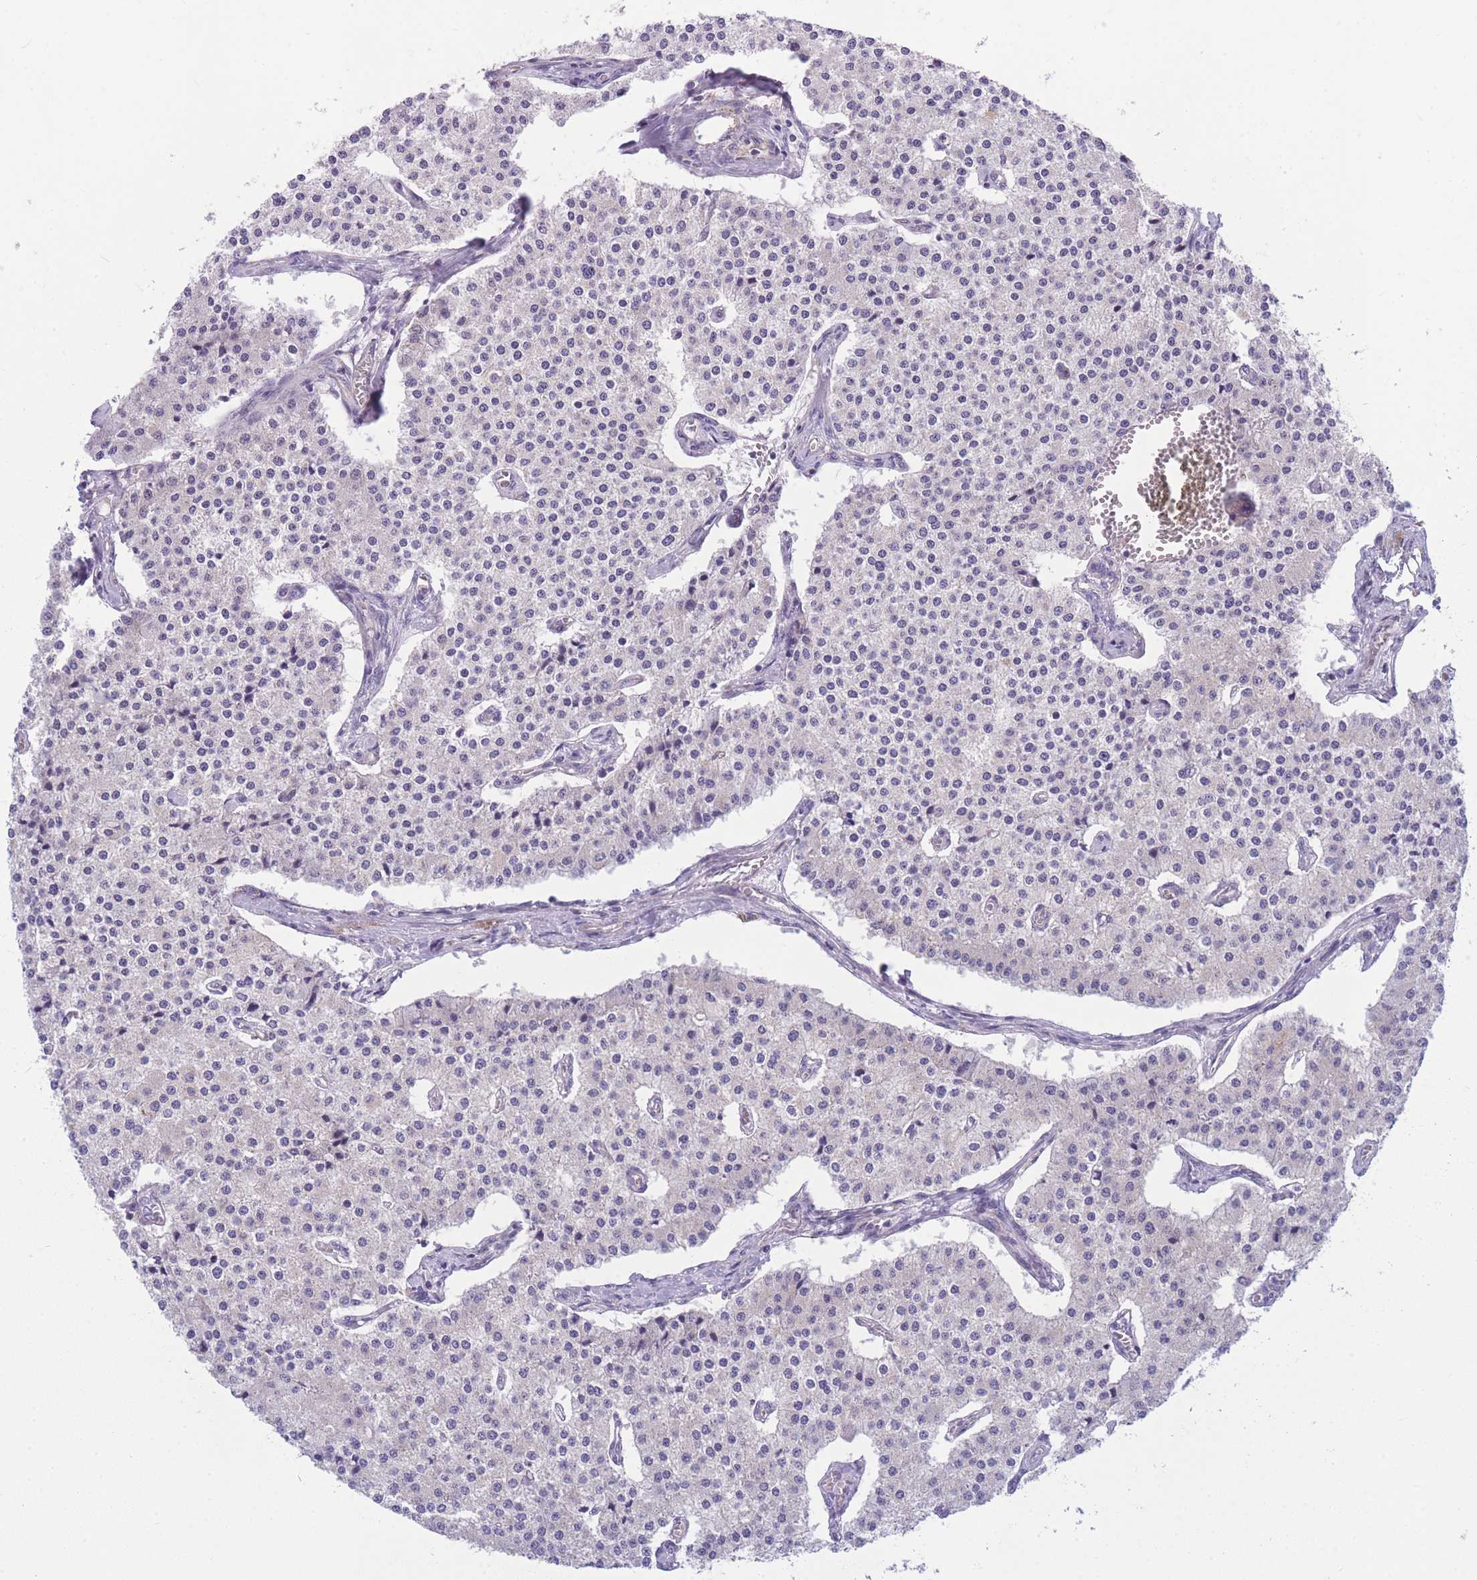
{"staining": {"intensity": "negative", "quantity": "none", "location": "none"}, "tissue": "carcinoid", "cell_type": "Tumor cells", "image_type": "cancer", "snomed": [{"axis": "morphology", "description": "Carcinoid, malignant, NOS"}, {"axis": "topography", "description": "Colon"}], "caption": "Tumor cells show no significant expression in carcinoid.", "gene": "MRPS11", "patient": {"sex": "female", "age": 52}}